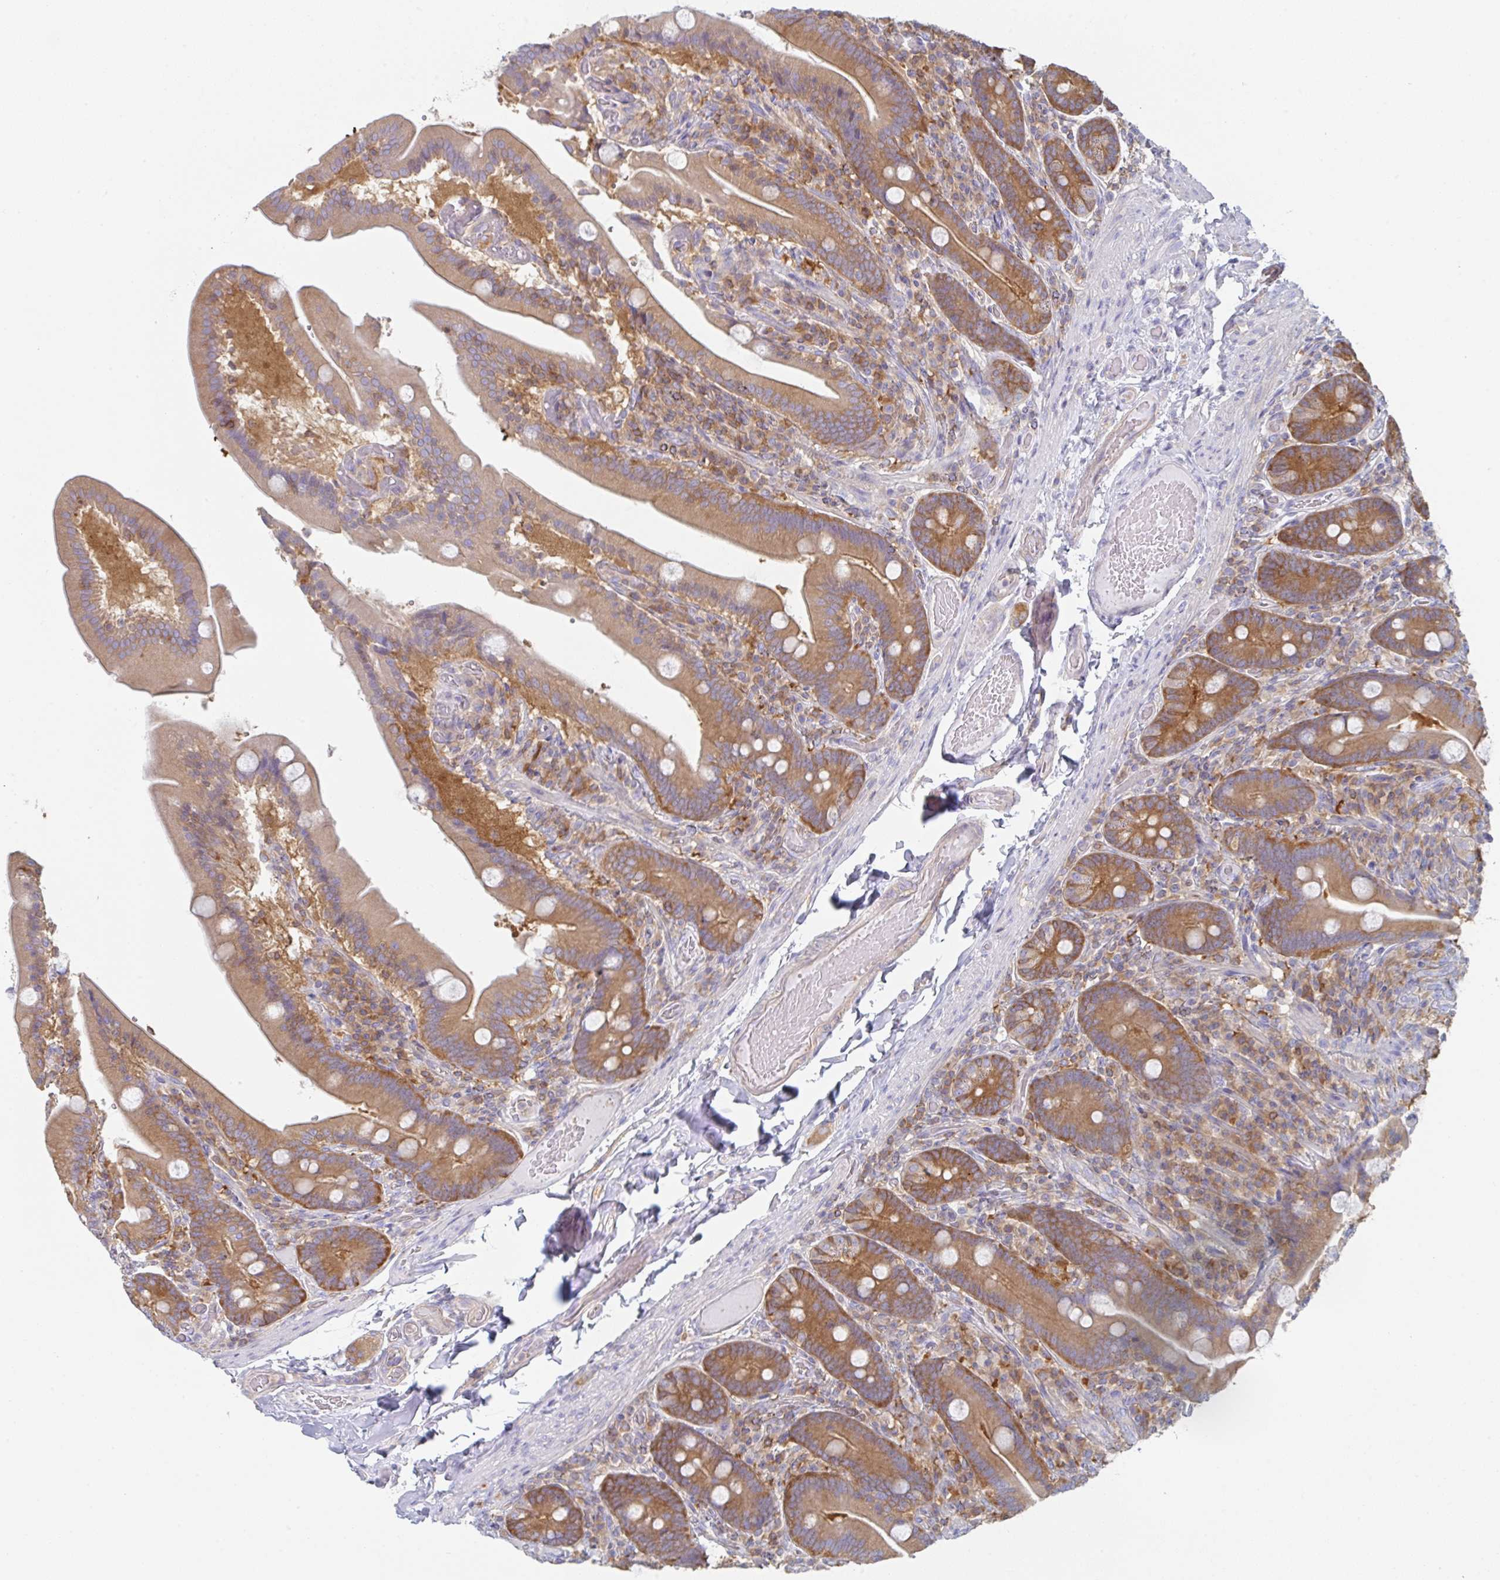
{"staining": {"intensity": "moderate", "quantity": ">75%", "location": "cytoplasmic/membranous"}, "tissue": "duodenum", "cell_type": "Glandular cells", "image_type": "normal", "snomed": [{"axis": "morphology", "description": "Normal tissue, NOS"}, {"axis": "topography", "description": "Duodenum"}], "caption": "Immunohistochemistry (IHC) (DAB) staining of benign human duodenum displays moderate cytoplasmic/membranous protein positivity in about >75% of glandular cells.", "gene": "AMPD2", "patient": {"sex": "female", "age": 62}}